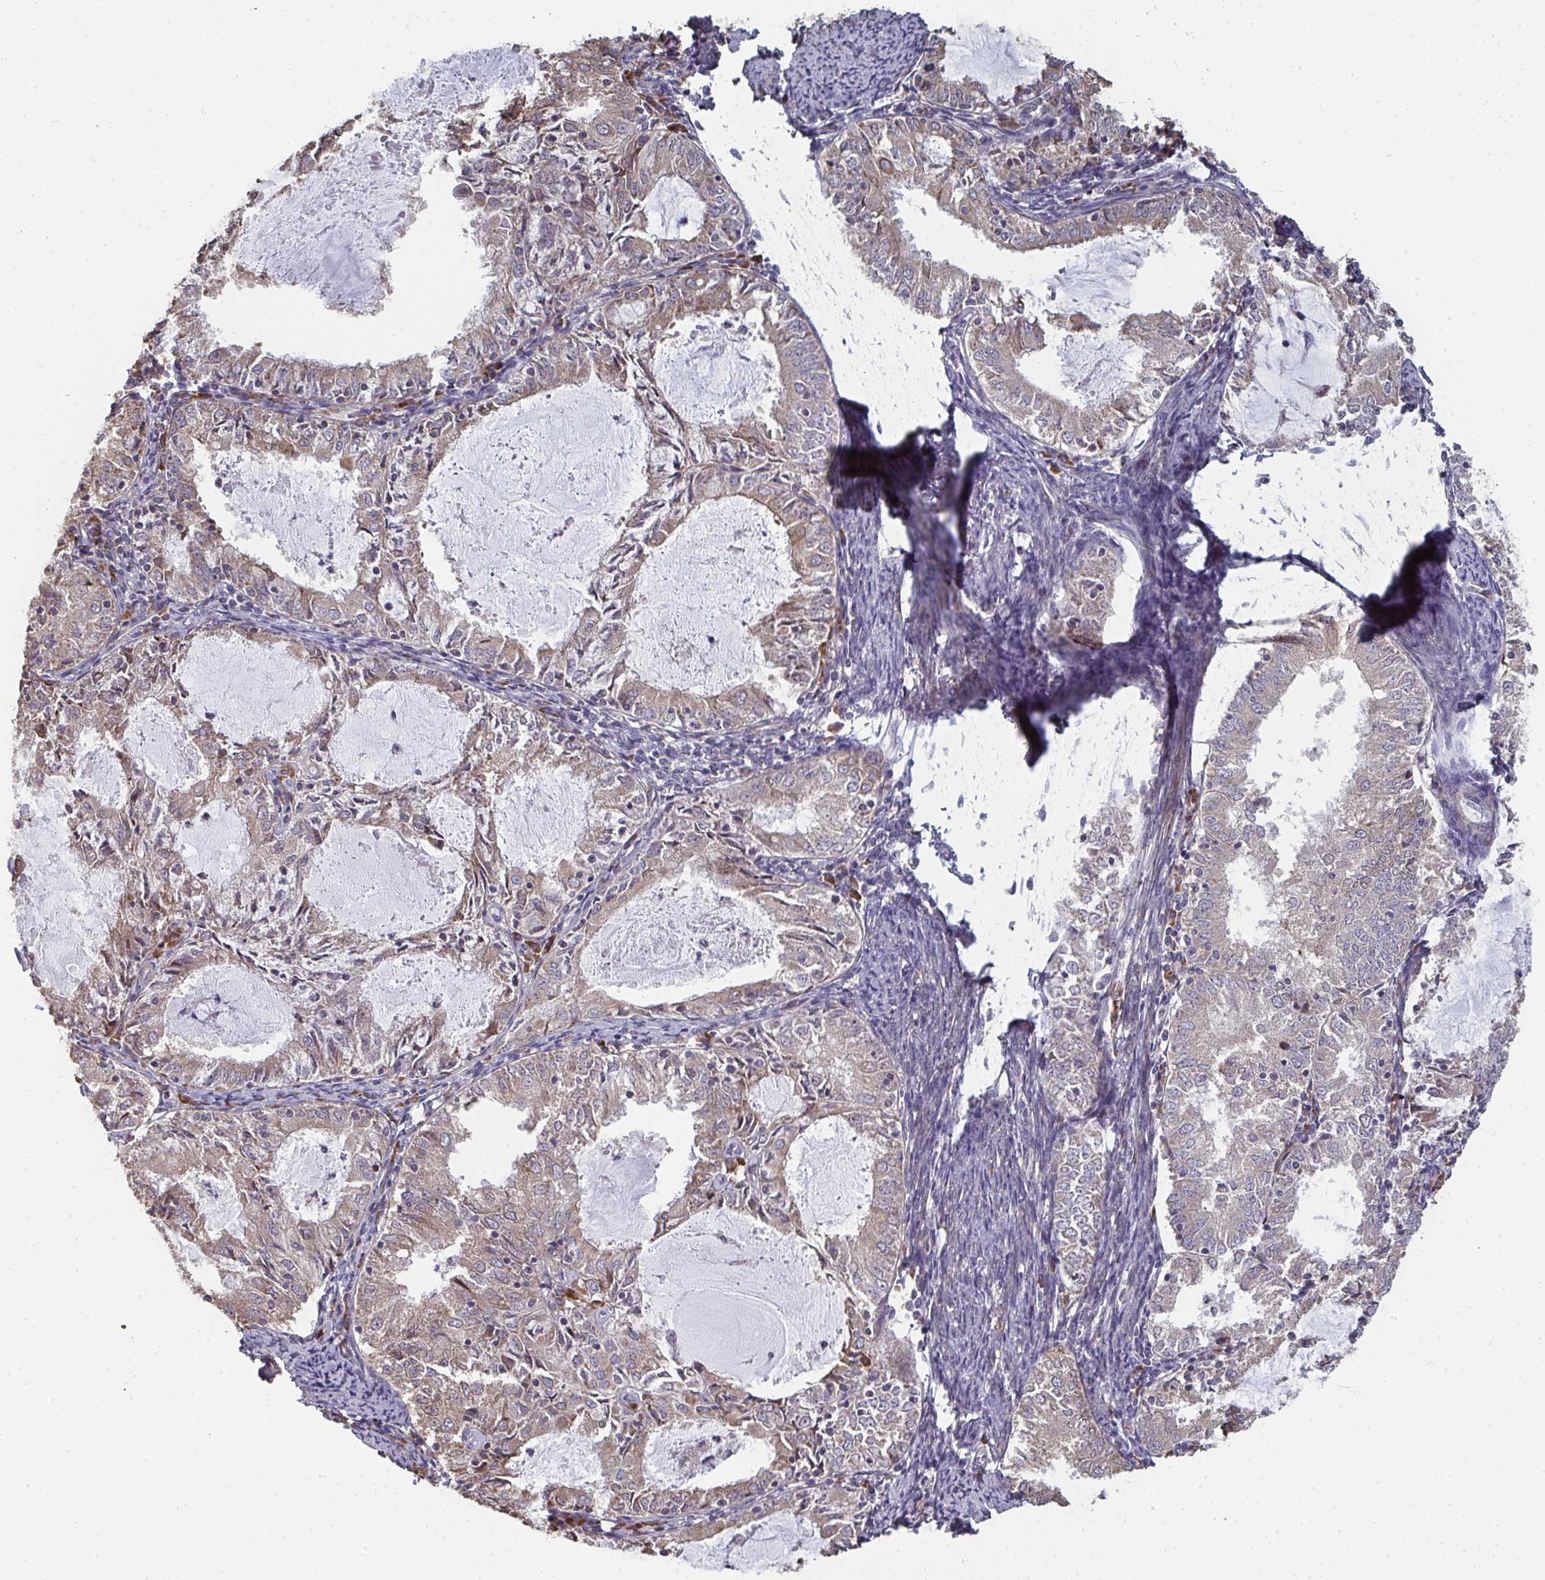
{"staining": {"intensity": "weak", "quantity": ">75%", "location": "cytoplasmic/membranous"}, "tissue": "endometrial cancer", "cell_type": "Tumor cells", "image_type": "cancer", "snomed": [{"axis": "morphology", "description": "Adenocarcinoma, NOS"}, {"axis": "topography", "description": "Endometrium"}], "caption": "Protein staining of adenocarcinoma (endometrial) tissue demonstrates weak cytoplasmic/membranous positivity in about >75% of tumor cells.", "gene": "ZFYVE28", "patient": {"sex": "female", "age": 57}}